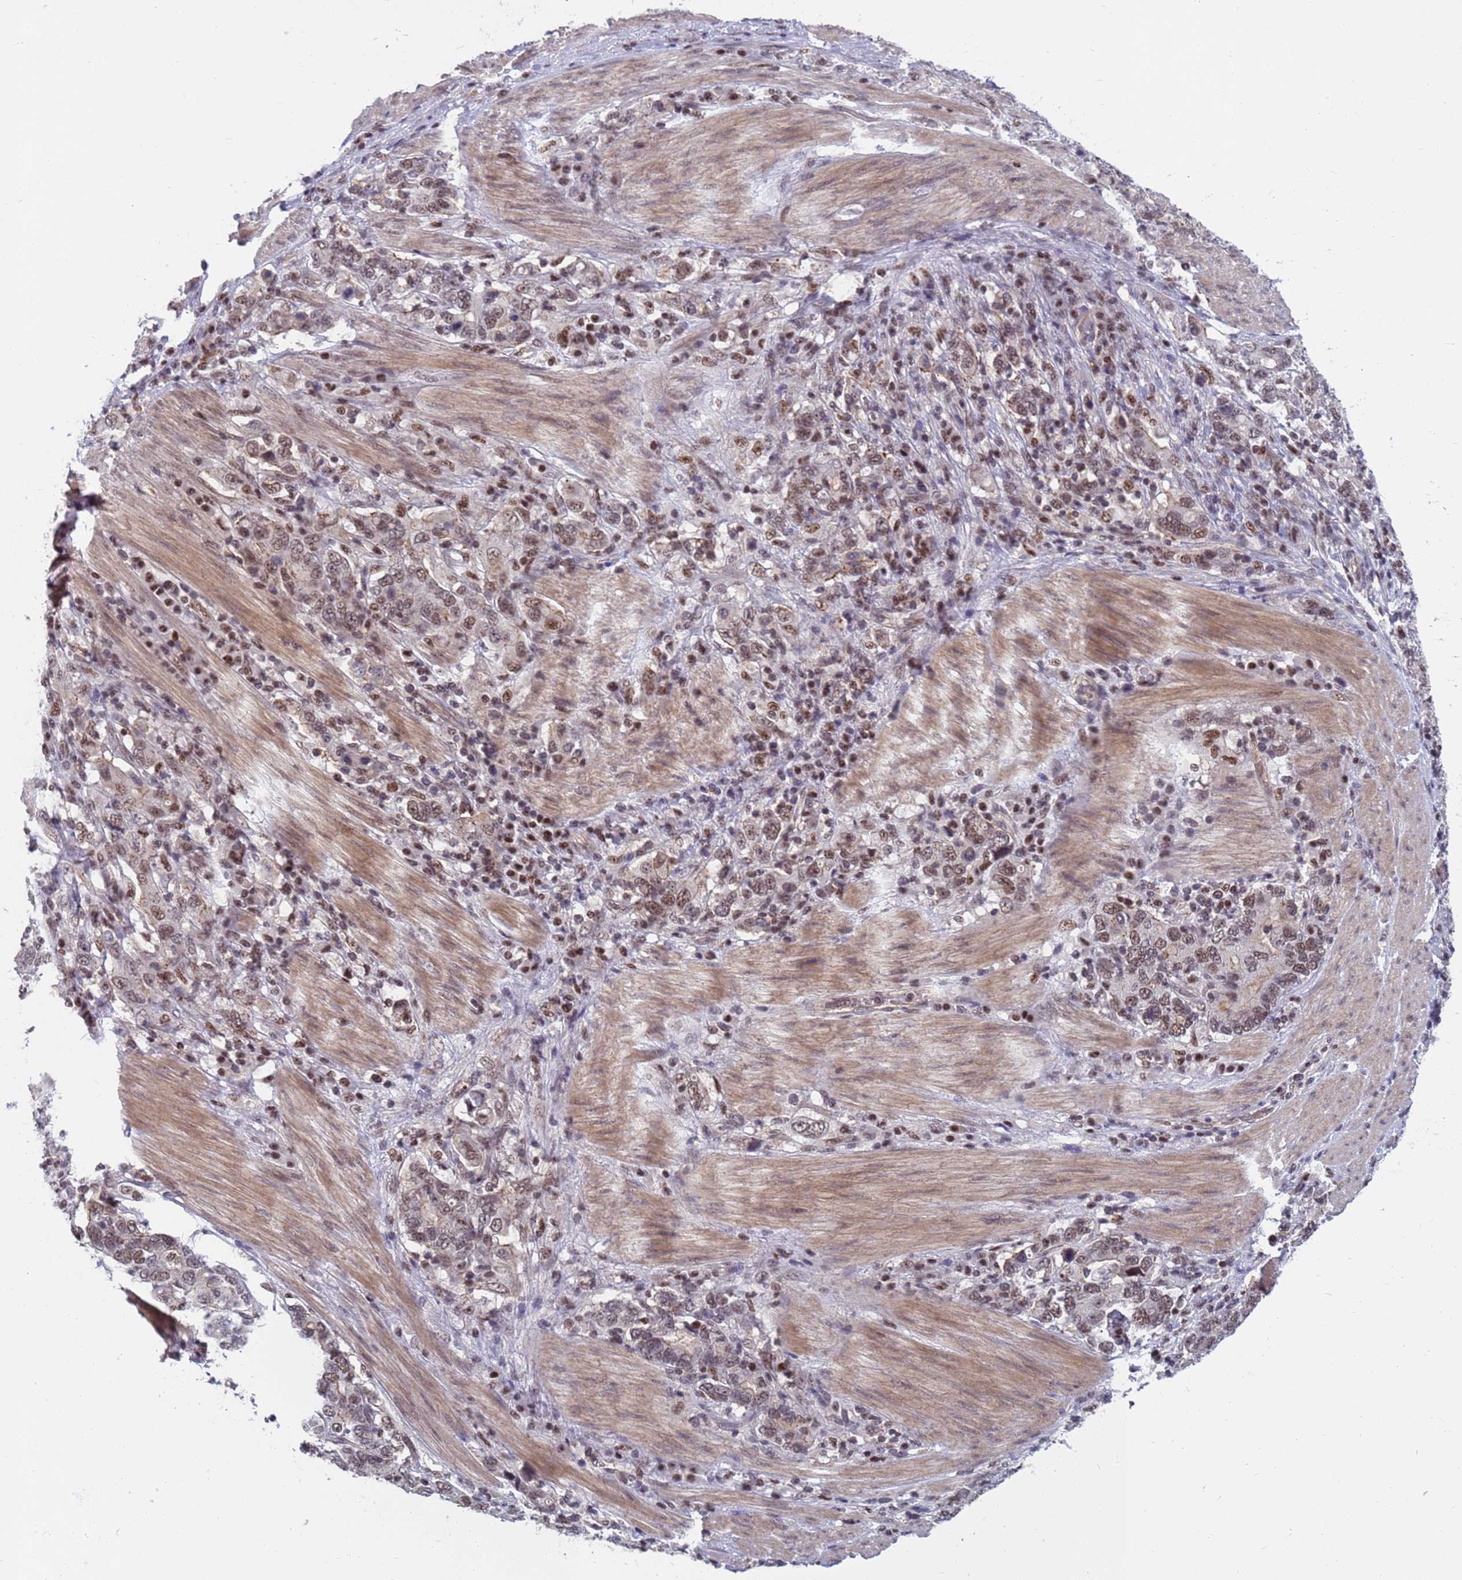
{"staining": {"intensity": "moderate", "quantity": ">75%", "location": "nuclear"}, "tissue": "stomach cancer", "cell_type": "Tumor cells", "image_type": "cancer", "snomed": [{"axis": "morphology", "description": "Adenocarcinoma, NOS"}, {"axis": "topography", "description": "Stomach, upper"}, {"axis": "topography", "description": "Stomach"}], "caption": "The immunohistochemical stain highlights moderate nuclear positivity in tumor cells of stomach cancer (adenocarcinoma) tissue.", "gene": "NSL1", "patient": {"sex": "male", "age": 62}}